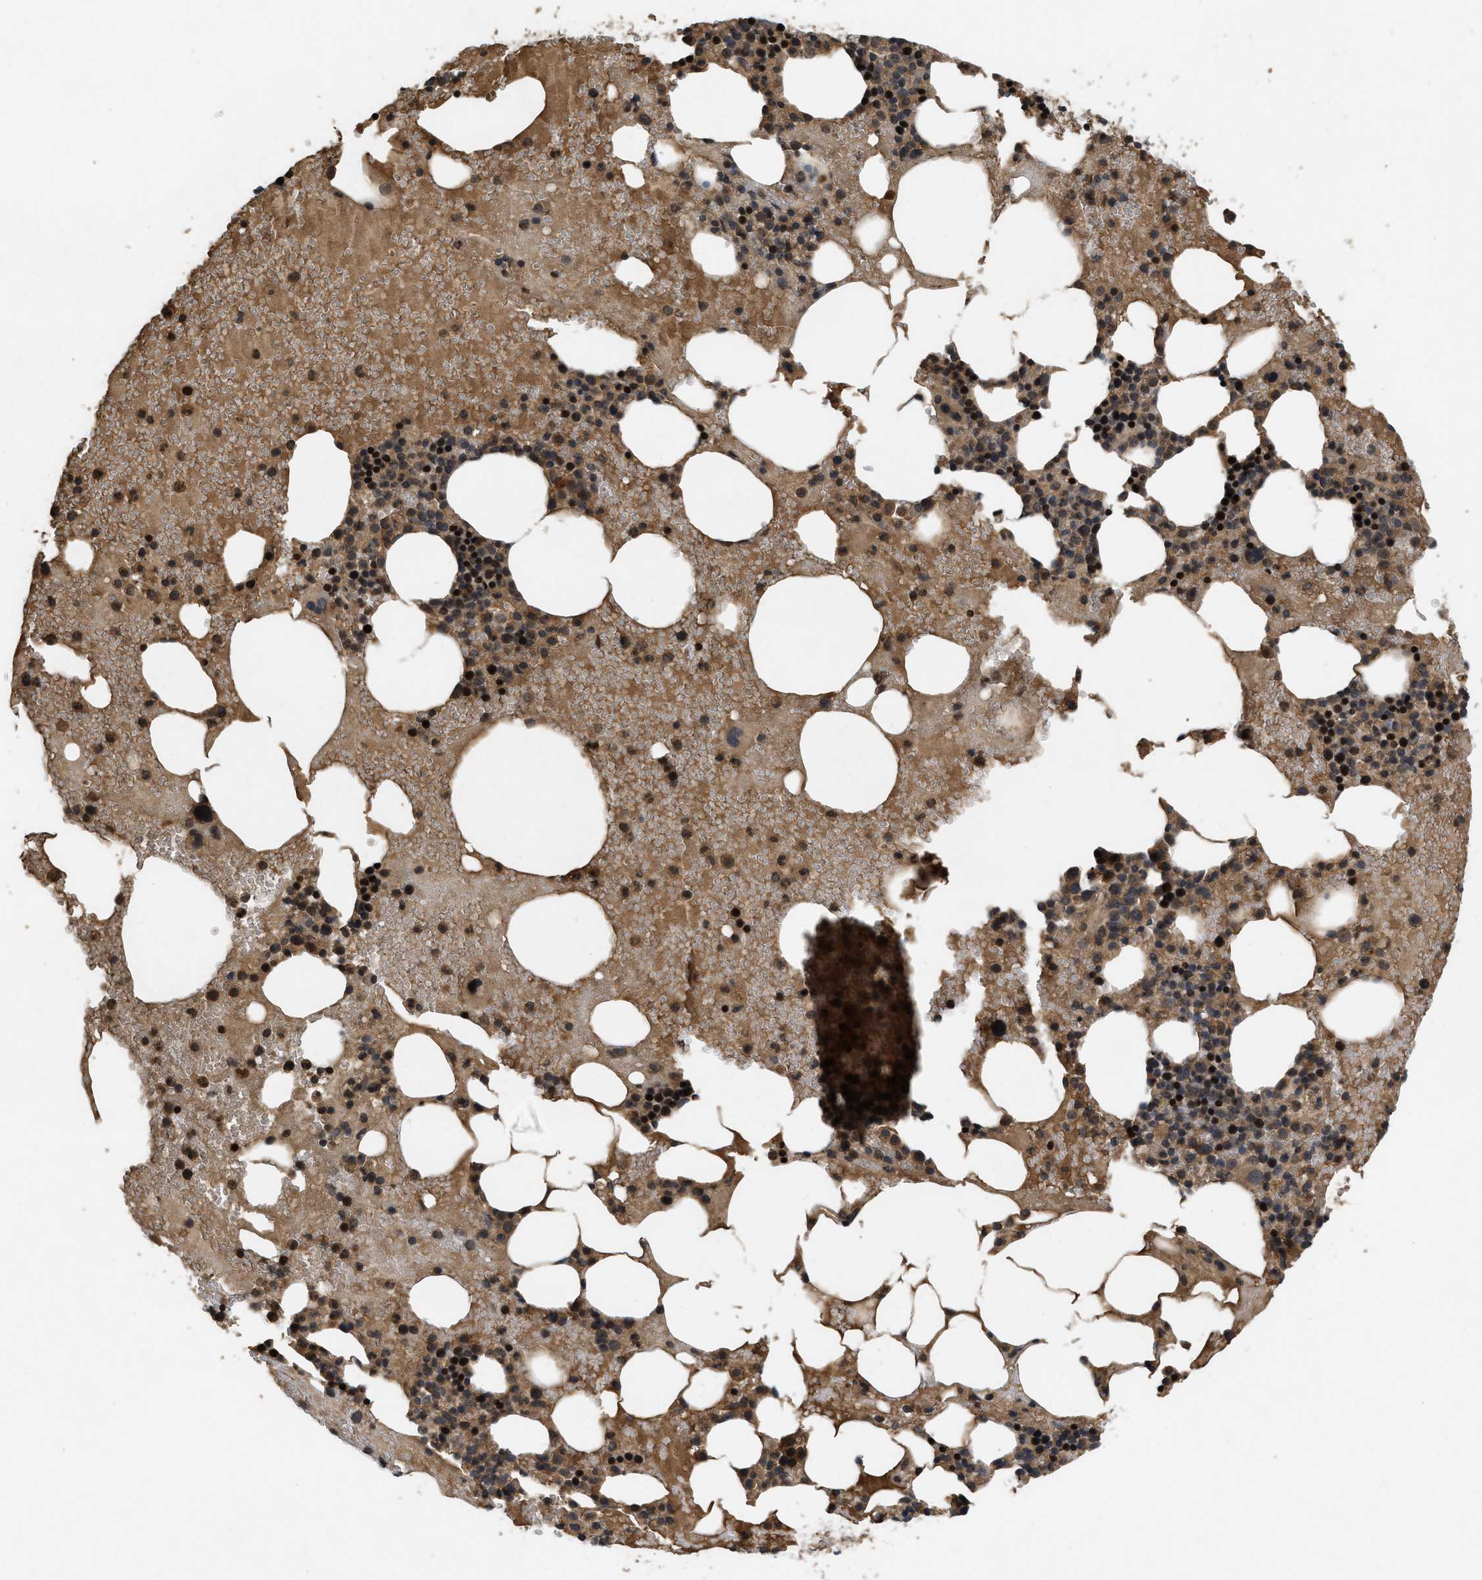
{"staining": {"intensity": "strong", "quantity": "25%-75%", "location": "cytoplasmic/membranous,nuclear"}, "tissue": "bone marrow", "cell_type": "Hematopoietic cells", "image_type": "normal", "snomed": [{"axis": "morphology", "description": "Normal tissue, NOS"}, {"axis": "morphology", "description": "Inflammation, NOS"}, {"axis": "topography", "description": "Bone marrow"}], "caption": "Hematopoietic cells exhibit strong cytoplasmic/membranous,nuclear expression in about 25%-75% of cells in unremarkable bone marrow.", "gene": "RAB2A", "patient": {"sex": "female", "age": 78}}